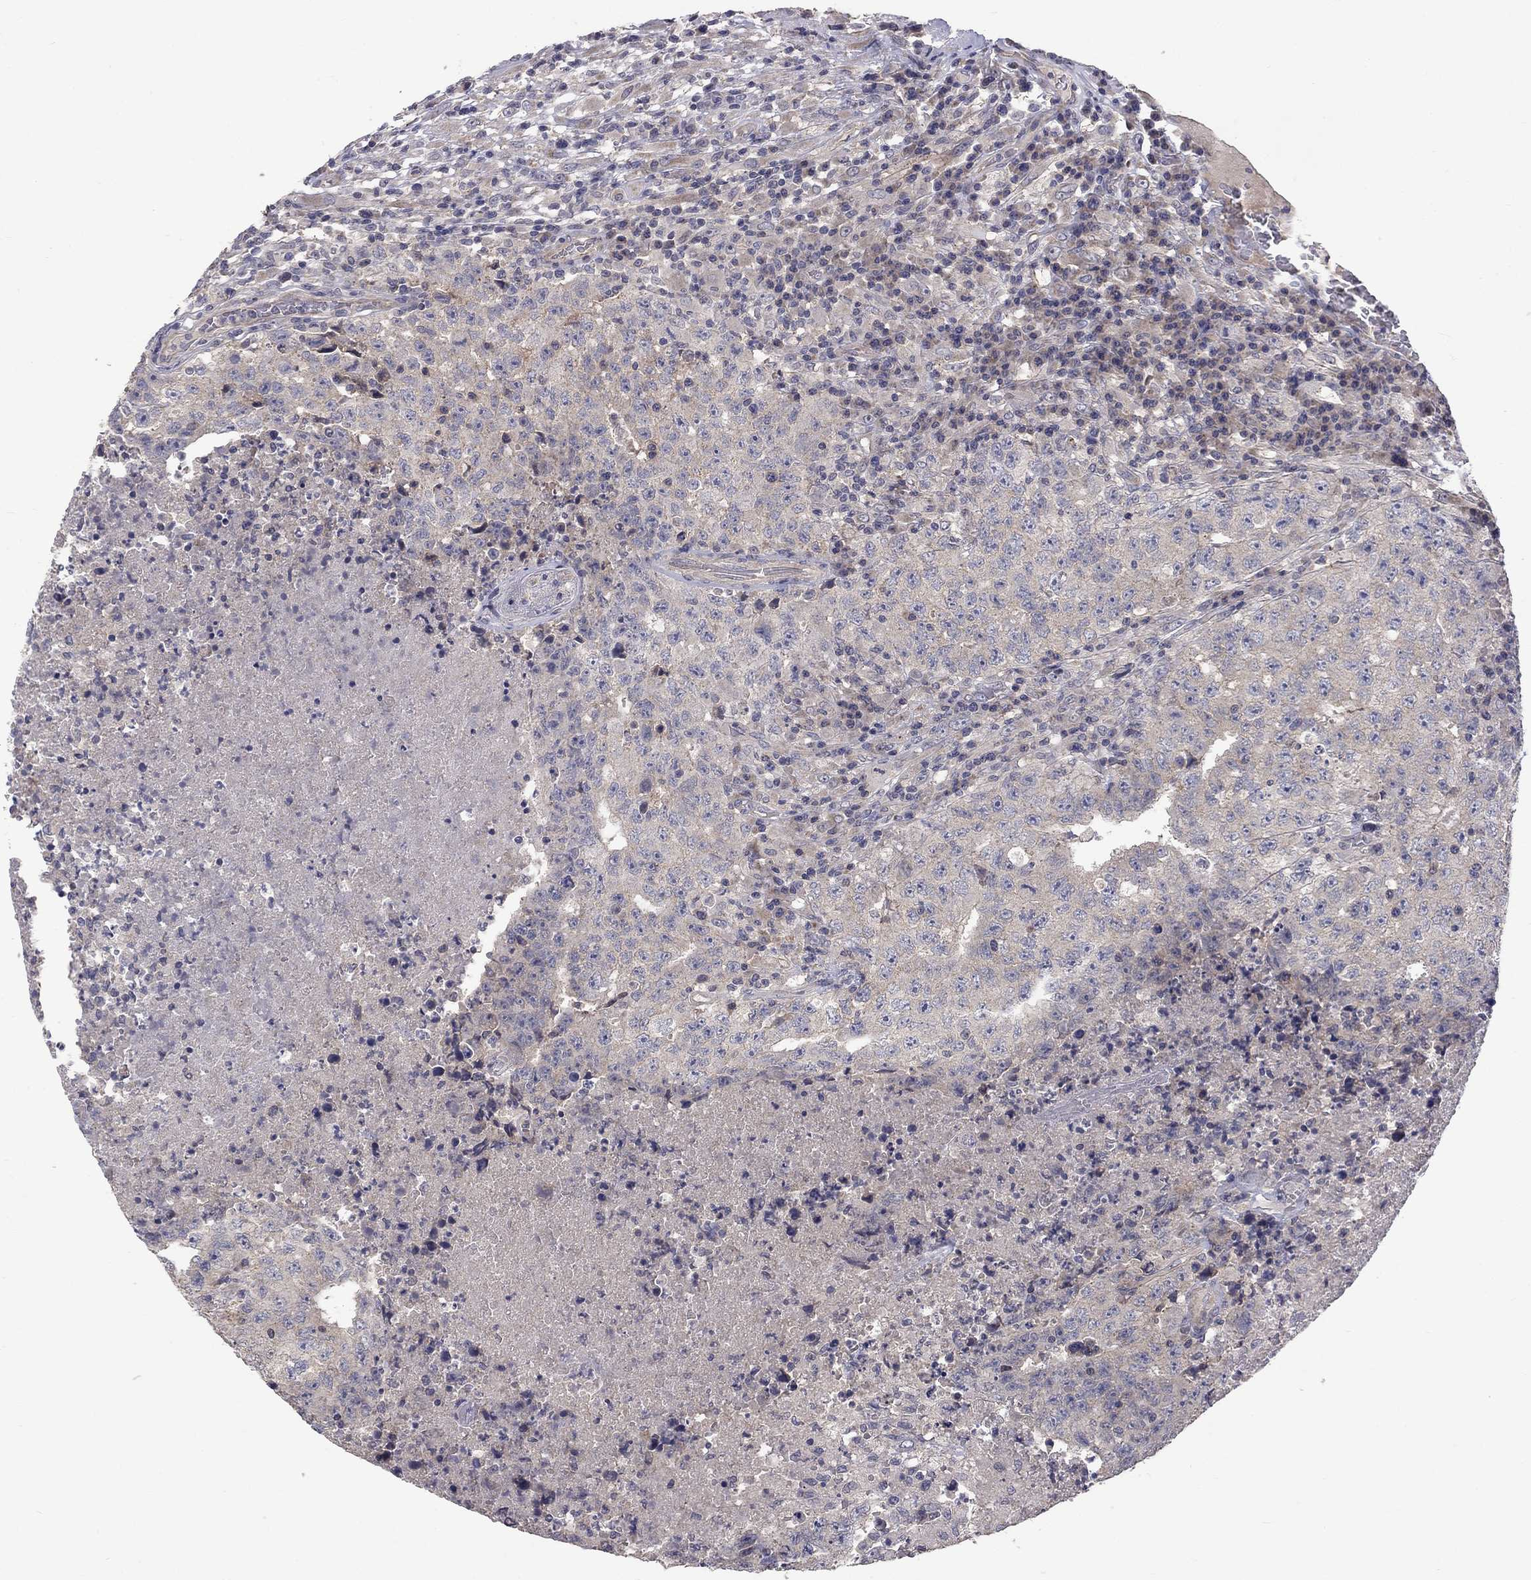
{"staining": {"intensity": "negative", "quantity": "none", "location": "none"}, "tissue": "testis cancer", "cell_type": "Tumor cells", "image_type": "cancer", "snomed": [{"axis": "morphology", "description": "Necrosis, NOS"}, {"axis": "morphology", "description": "Carcinoma, Embryonal, NOS"}, {"axis": "topography", "description": "Testis"}], "caption": "IHC of testis cancer (embryonal carcinoma) demonstrates no staining in tumor cells.", "gene": "SLC39A14", "patient": {"sex": "male", "age": 19}}